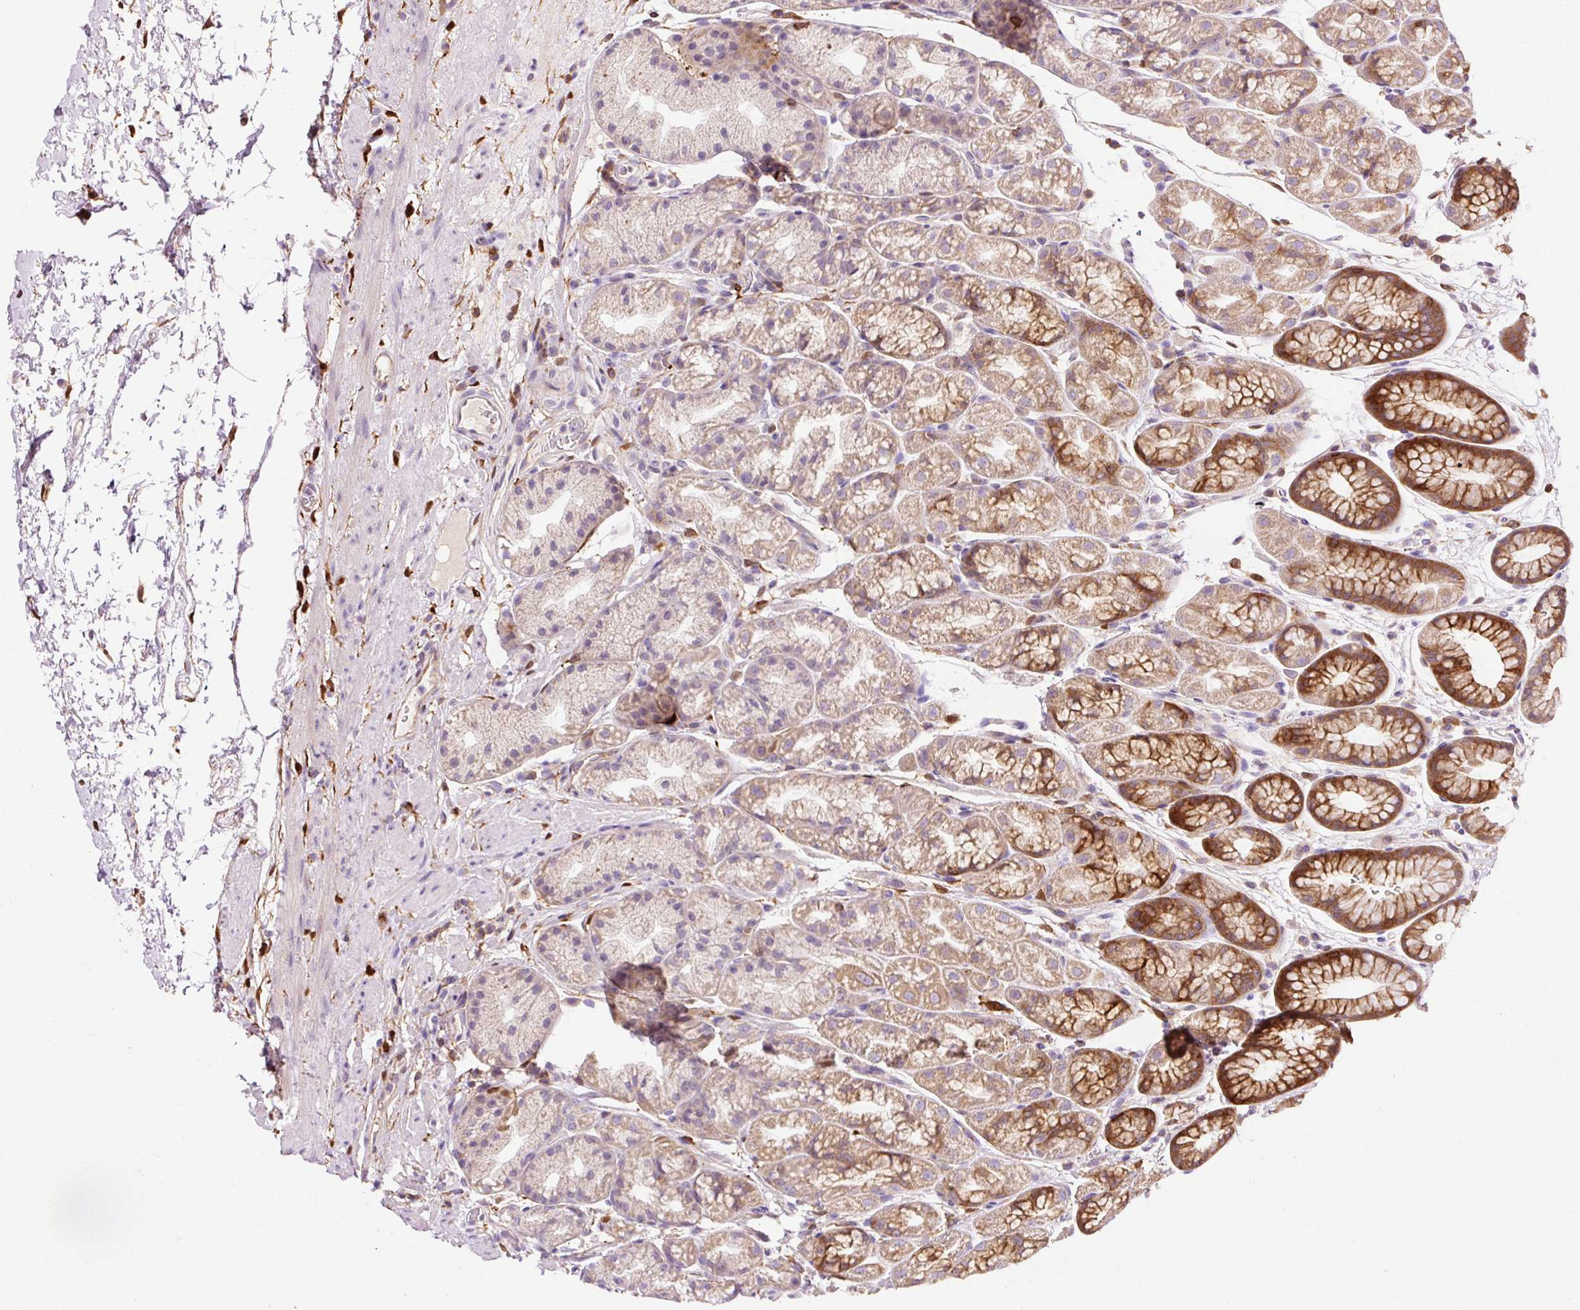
{"staining": {"intensity": "moderate", "quantity": "<25%", "location": "cytoplasmic/membranous"}, "tissue": "stomach", "cell_type": "Glandular cells", "image_type": "normal", "snomed": [{"axis": "morphology", "description": "Normal tissue, NOS"}, {"axis": "topography", "description": "Stomach, lower"}], "caption": "Moderate cytoplasmic/membranous positivity is appreciated in approximately <25% of glandular cells in benign stomach. Nuclei are stained in blue.", "gene": "CD83", "patient": {"sex": "male", "age": 67}}